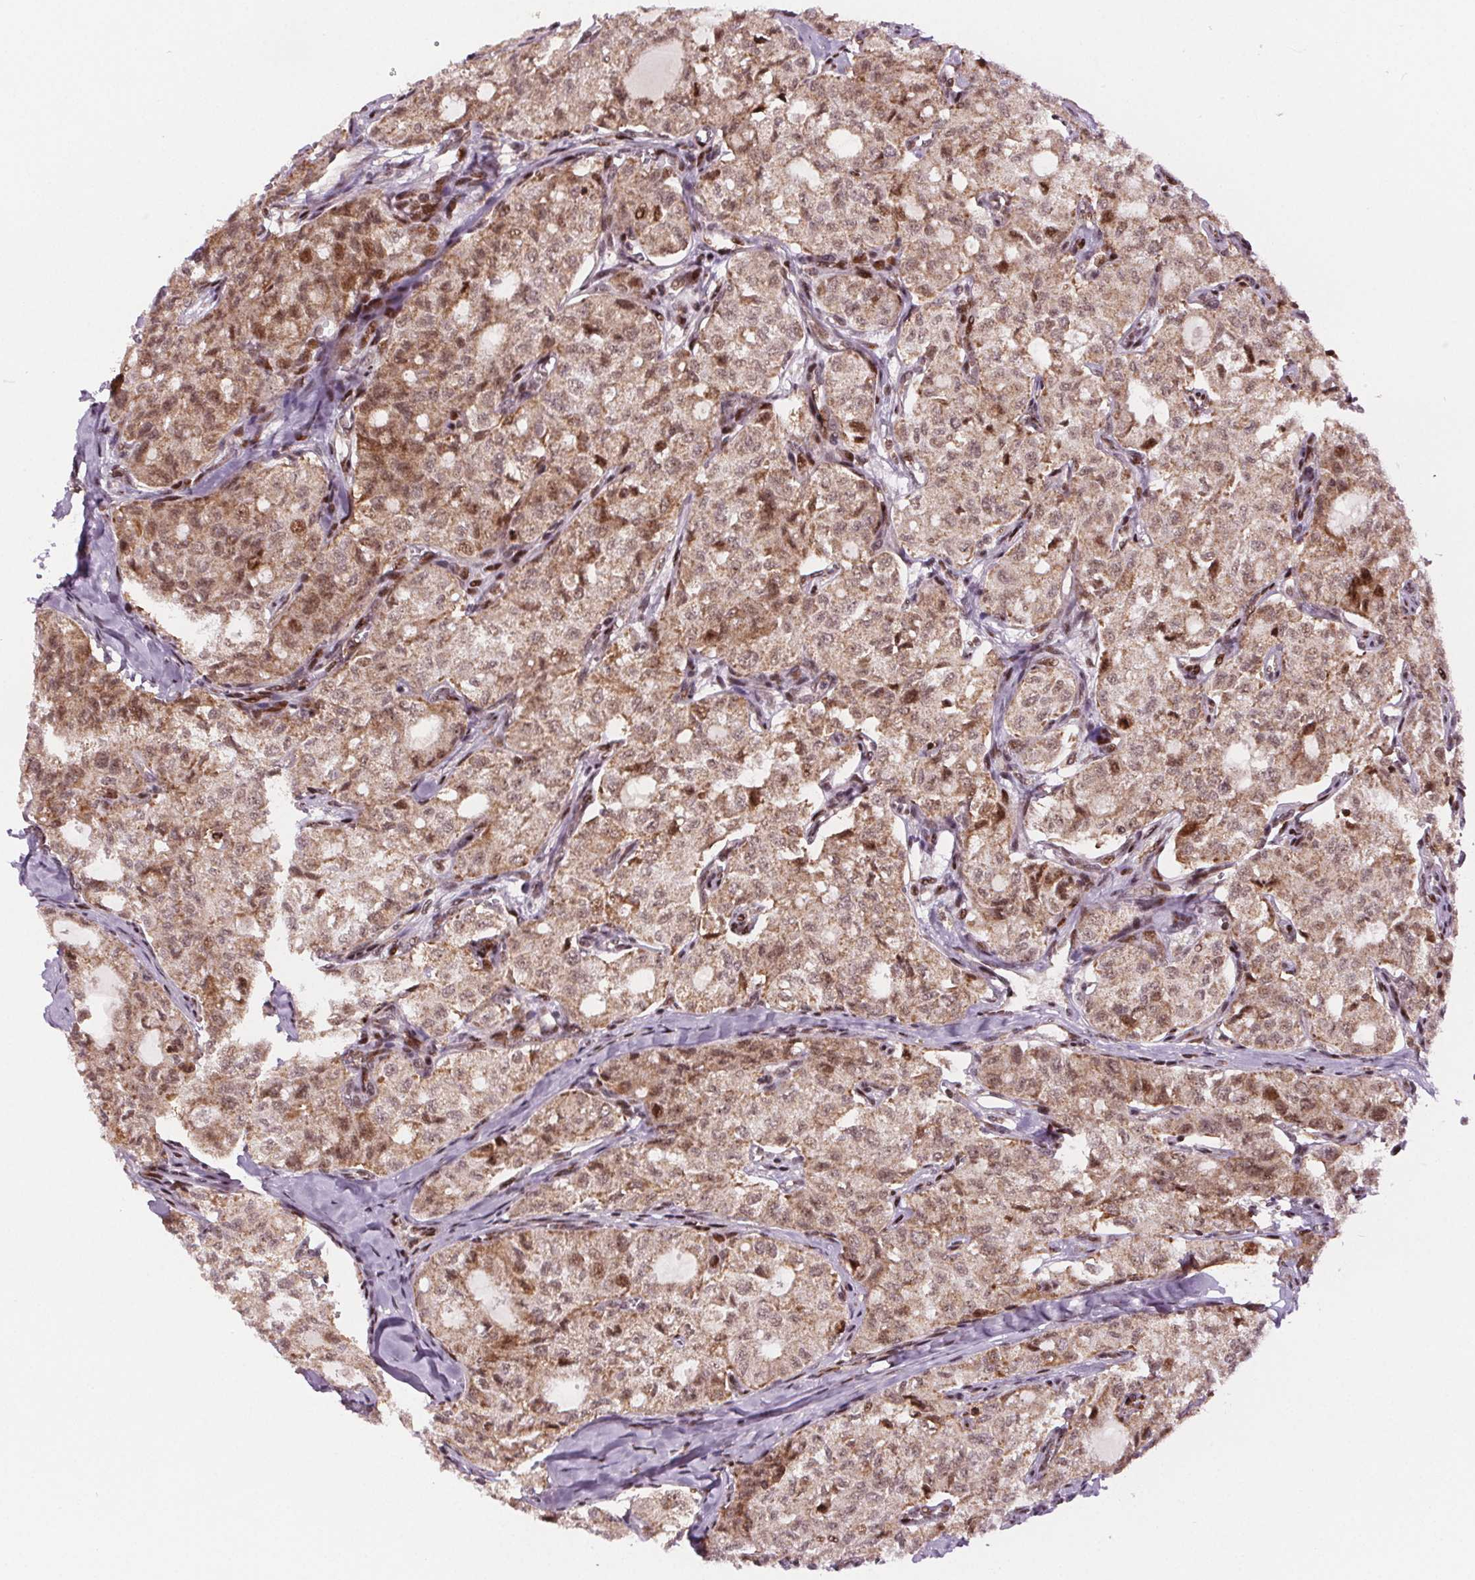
{"staining": {"intensity": "moderate", "quantity": ">75%", "location": "cytoplasmic/membranous,nuclear"}, "tissue": "thyroid cancer", "cell_type": "Tumor cells", "image_type": "cancer", "snomed": [{"axis": "morphology", "description": "Follicular adenoma carcinoma, NOS"}, {"axis": "topography", "description": "Thyroid gland"}], "caption": "This histopathology image exhibits thyroid follicular adenoma carcinoma stained with IHC to label a protein in brown. The cytoplasmic/membranous and nuclear of tumor cells show moderate positivity for the protein. Nuclei are counter-stained blue.", "gene": "SNRNP35", "patient": {"sex": "male", "age": 75}}